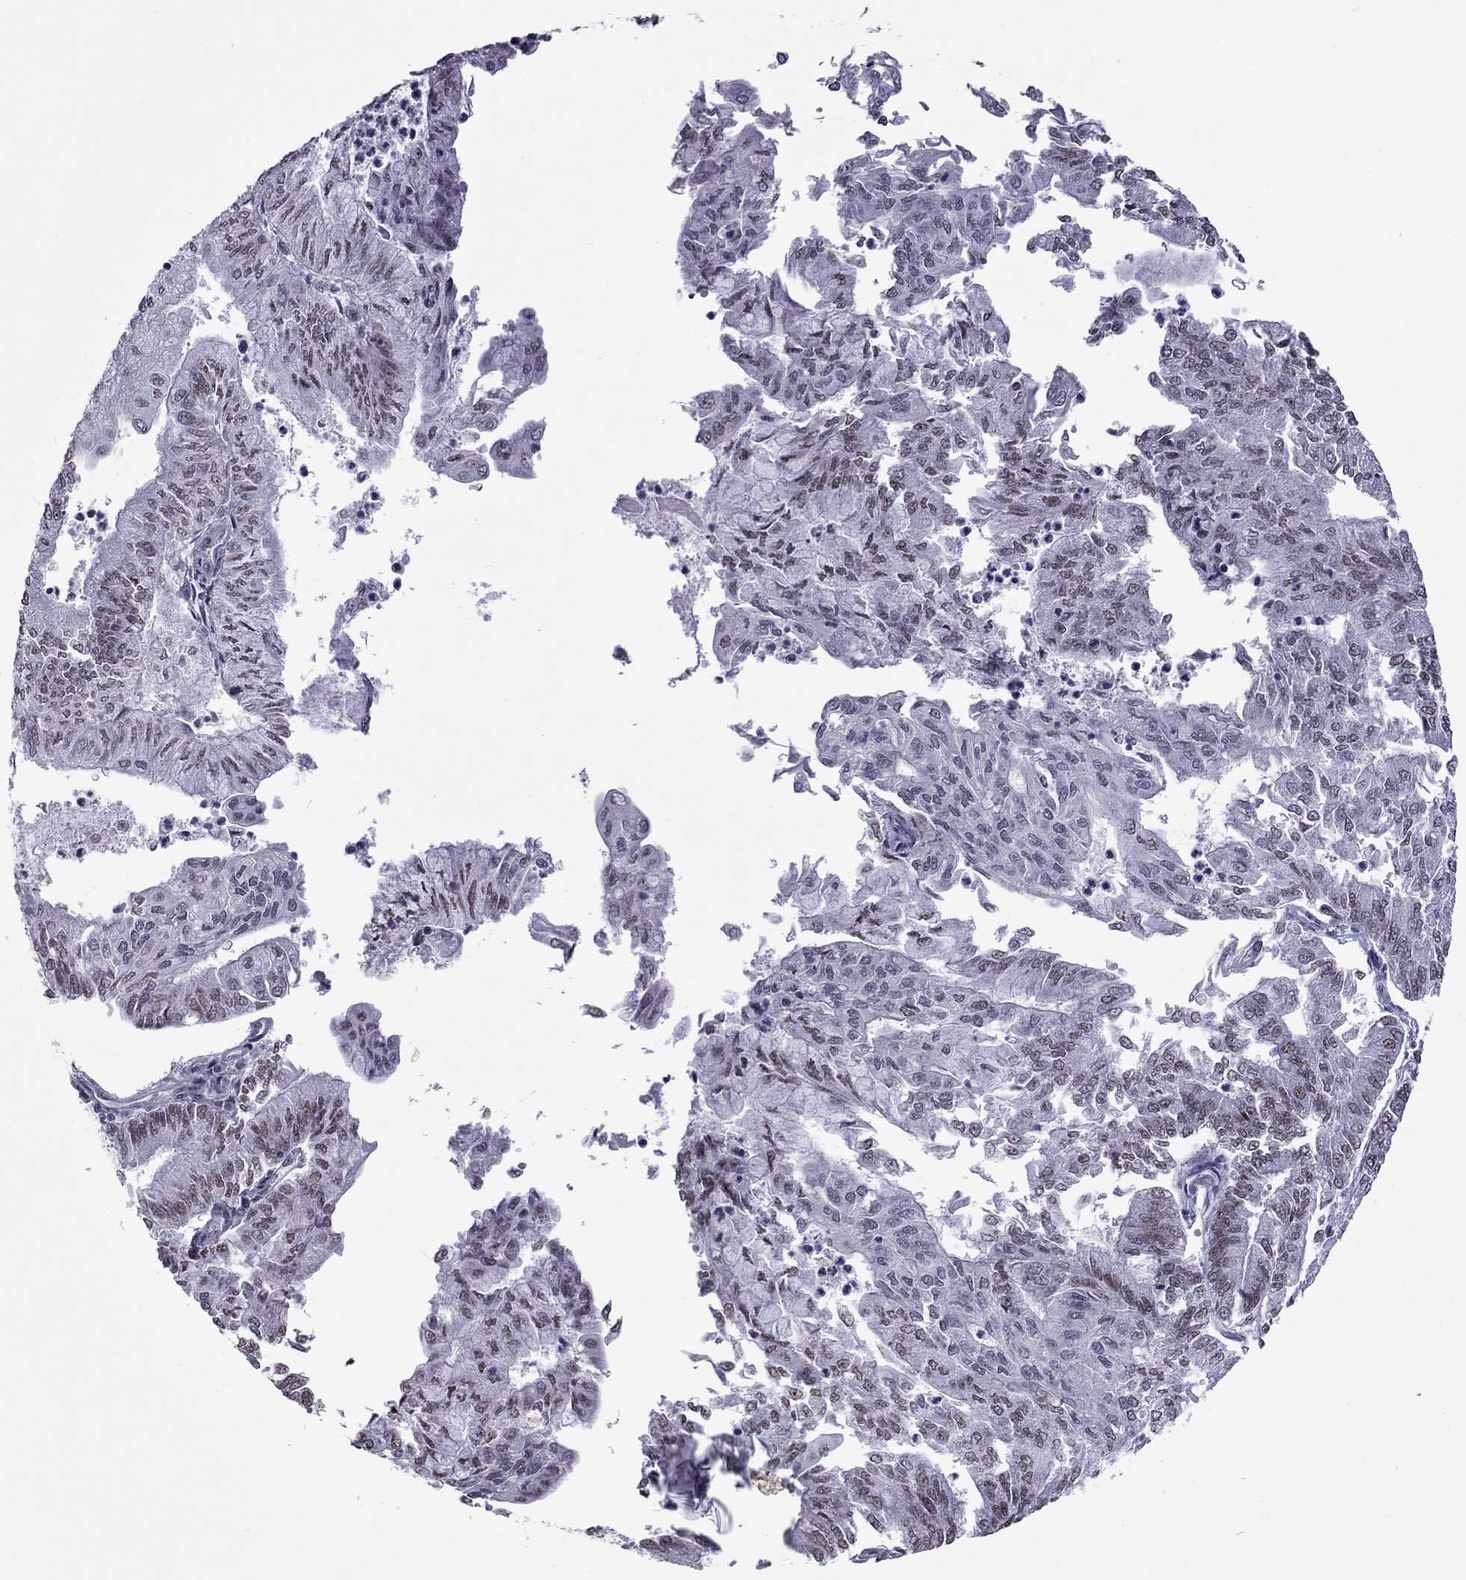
{"staining": {"intensity": "weak", "quantity": "25%-75%", "location": "nuclear"}, "tissue": "endometrial cancer", "cell_type": "Tumor cells", "image_type": "cancer", "snomed": [{"axis": "morphology", "description": "Adenocarcinoma, NOS"}, {"axis": "topography", "description": "Endometrium"}], "caption": "Immunohistochemical staining of endometrial adenocarcinoma shows weak nuclear protein positivity in approximately 25%-75% of tumor cells.", "gene": "PPP1R3A", "patient": {"sex": "female", "age": 59}}